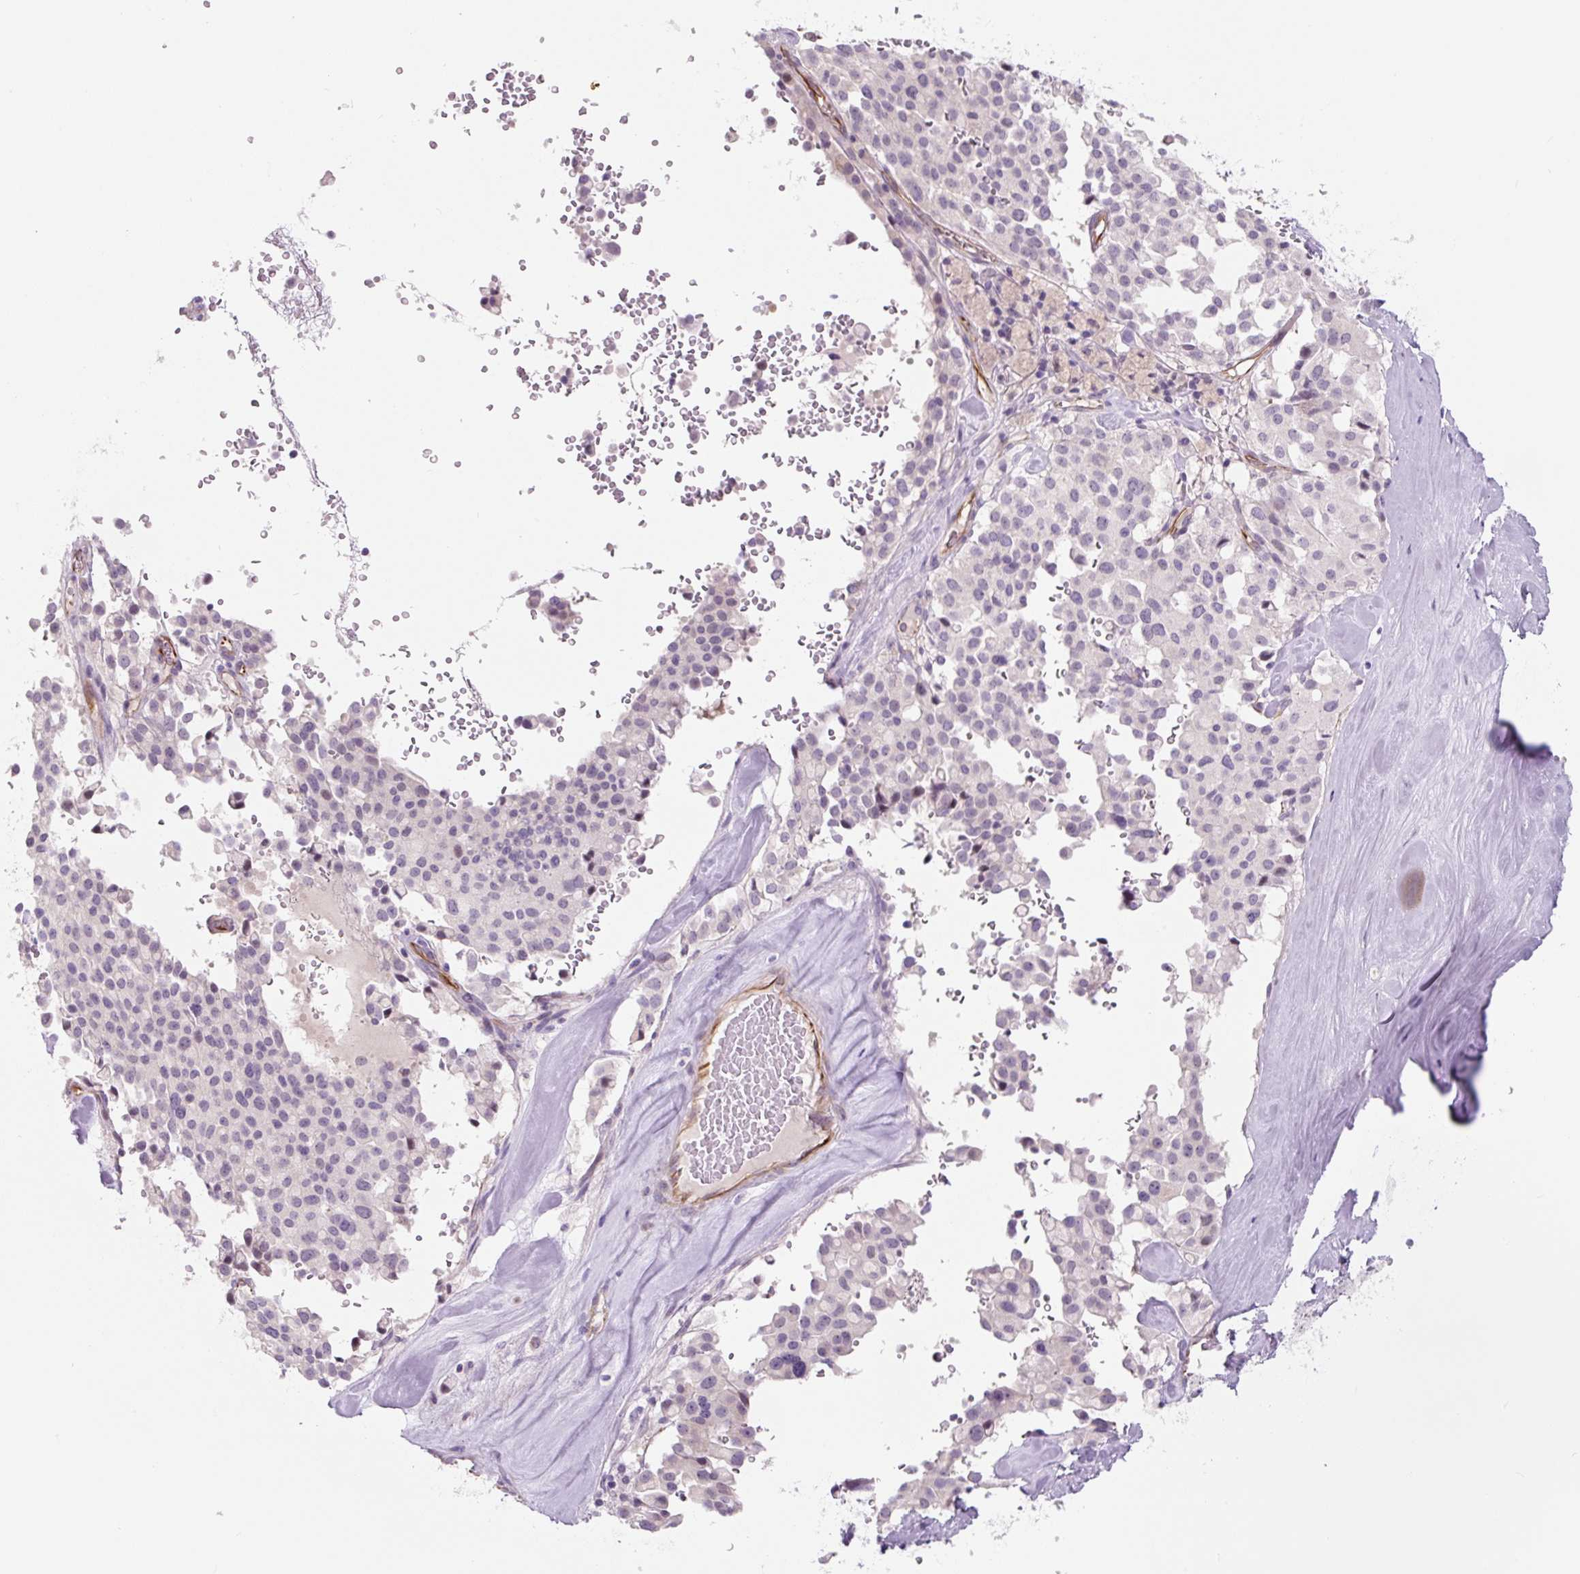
{"staining": {"intensity": "negative", "quantity": "none", "location": "none"}, "tissue": "pancreatic cancer", "cell_type": "Tumor cells", "image_type": "cancer", "snomed": [{"axis": "morphology", "description": "Adenocarcinoma, NOS"}, {"axis": "topography", "description": "Pancreas"}], "caption": "Tumor cells are negative for brown protein staining in pancreatic adenocarcinoma. (Immunohistochemistry (ihc), brightfield microscopy, high magnification).", "gene": "CCL25", "patient": {"sex": "male", "age": 65}}